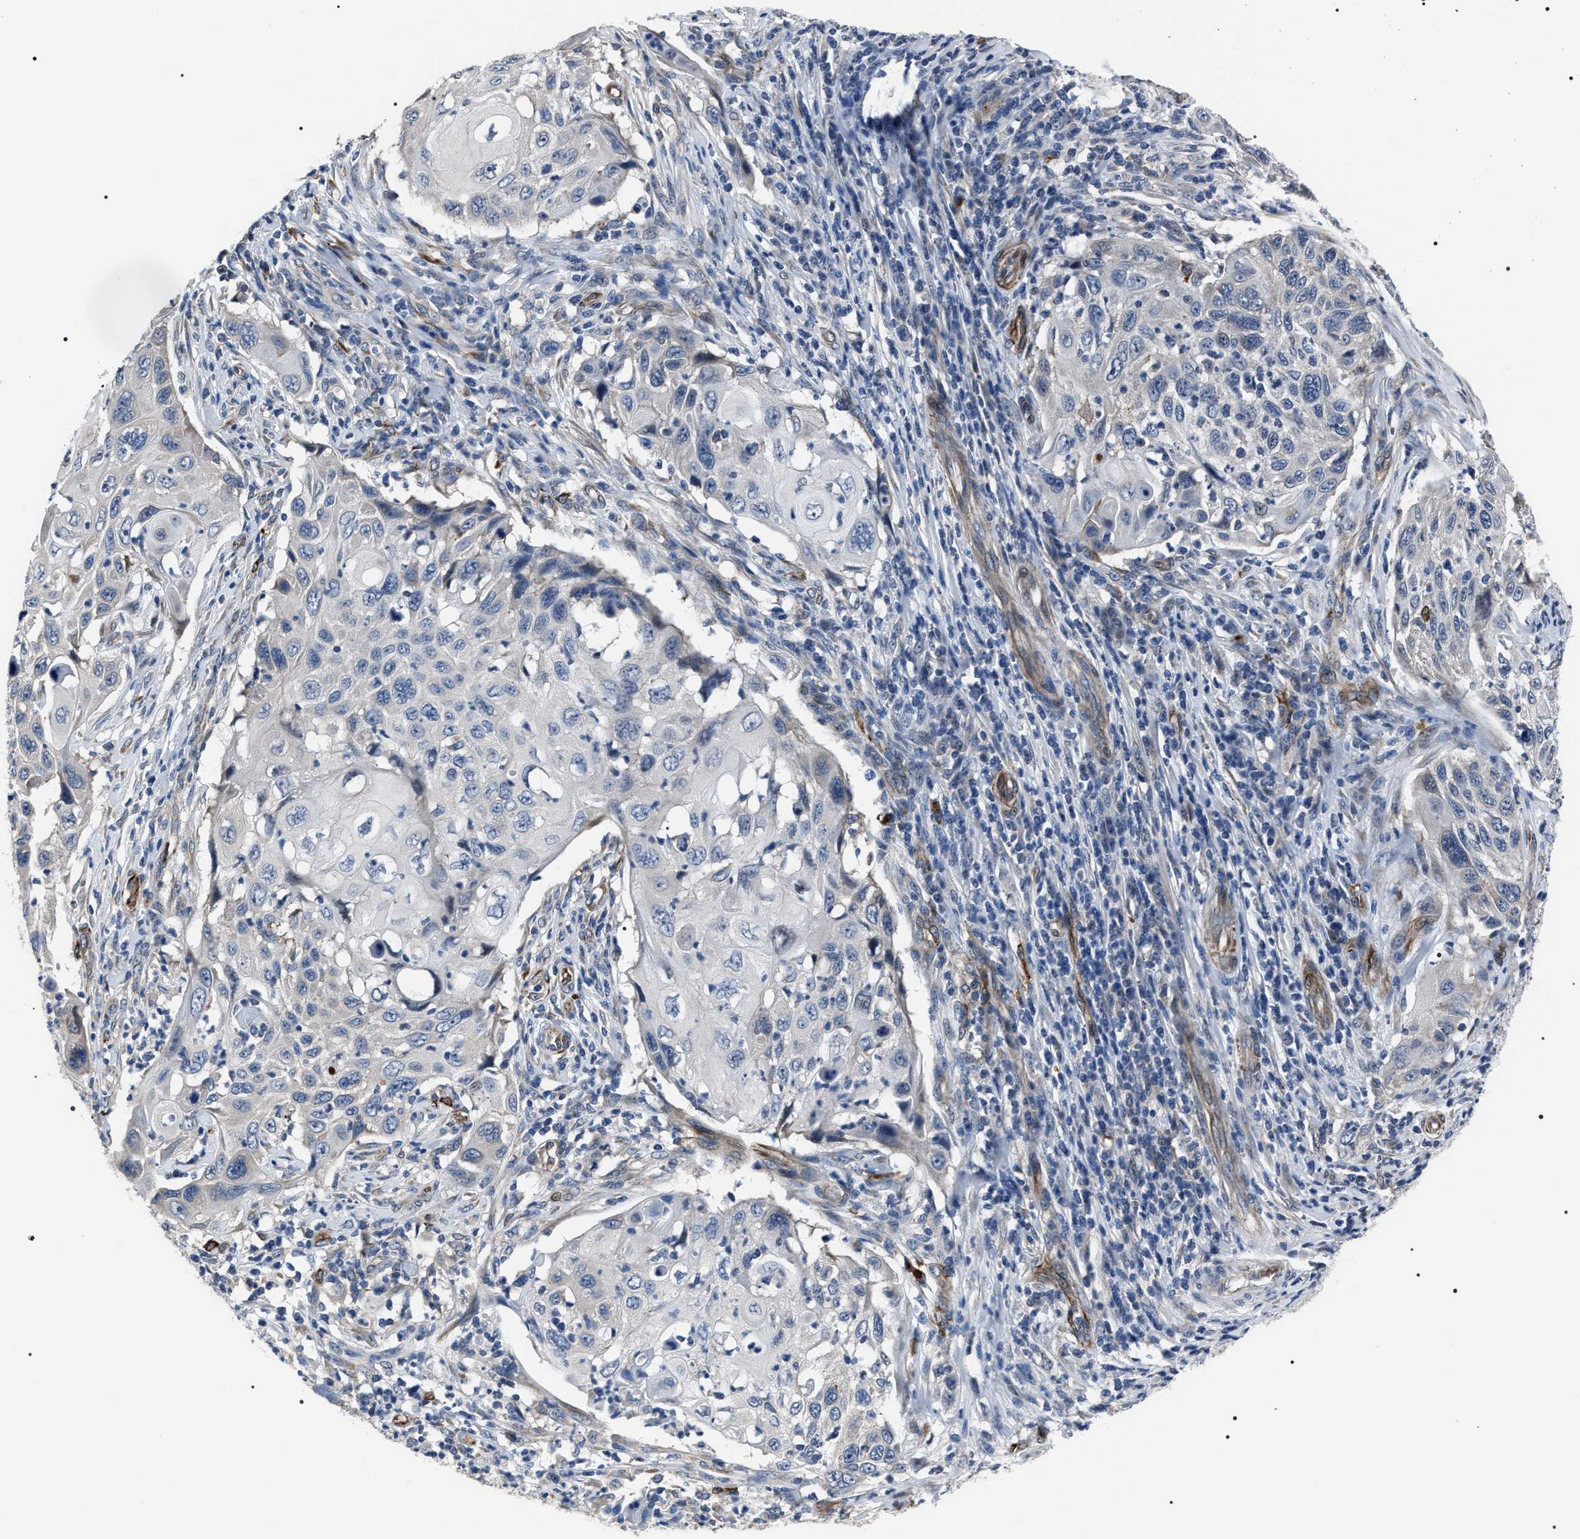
{"staining": {"intensity": "negative", "quantity": "none", "location": "none"}, "tissue": "cervical cancer", "cell_type": "Tumor cells", "image_type": "cancer", "snomed": [{"axis": "morphology", "description": "Squamous cell carcinoma, NOS"}, {"axis": "topography", "description": "Cervix"}], "caption": "High power microscopy histopathology image of an immunohistochemistry (IHC) image of cervical squamous cell carcinoma, revealing no significant expression in tumor cells.", "gene": "PKD1L1", "patient": {"sex": "female", "age": 70}}